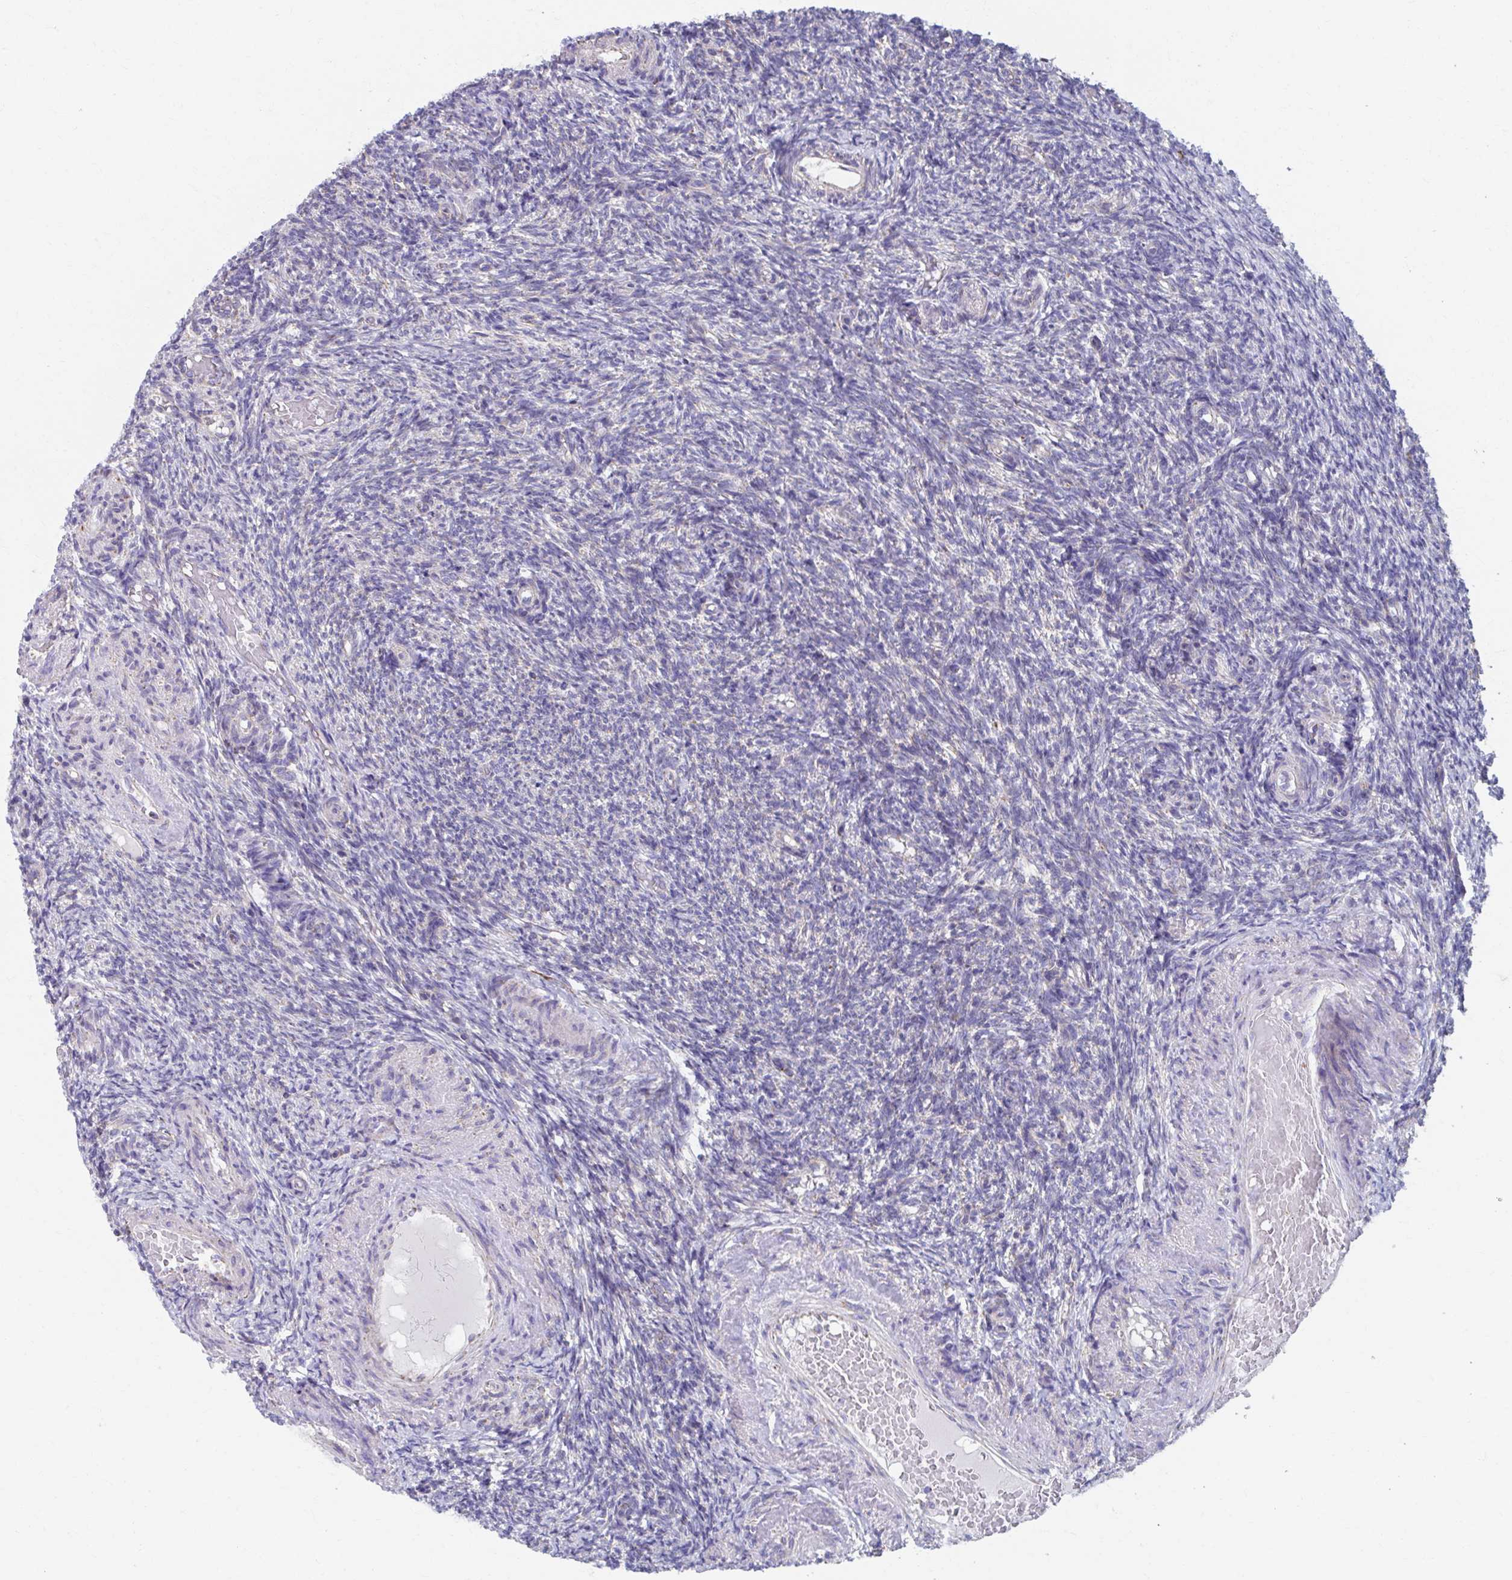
{"staining": {"intensity": "negative", "quantity": "none", "location": "none"}, "tissue": "ovary", "cell_type": "Ovarian stroma cells", "image_type": "normal", "snomed": [{"axis": "morphology", "description": "Normal tissue, NOS"}, {"axis": "topography", "description": "Ovary"}], "caption": "Ovary stained for a protein using IHC exhibits no positivity ovarian stroma cells.", "gene": "RCC1L", "patient": {"sex": "female", "age": 39}}